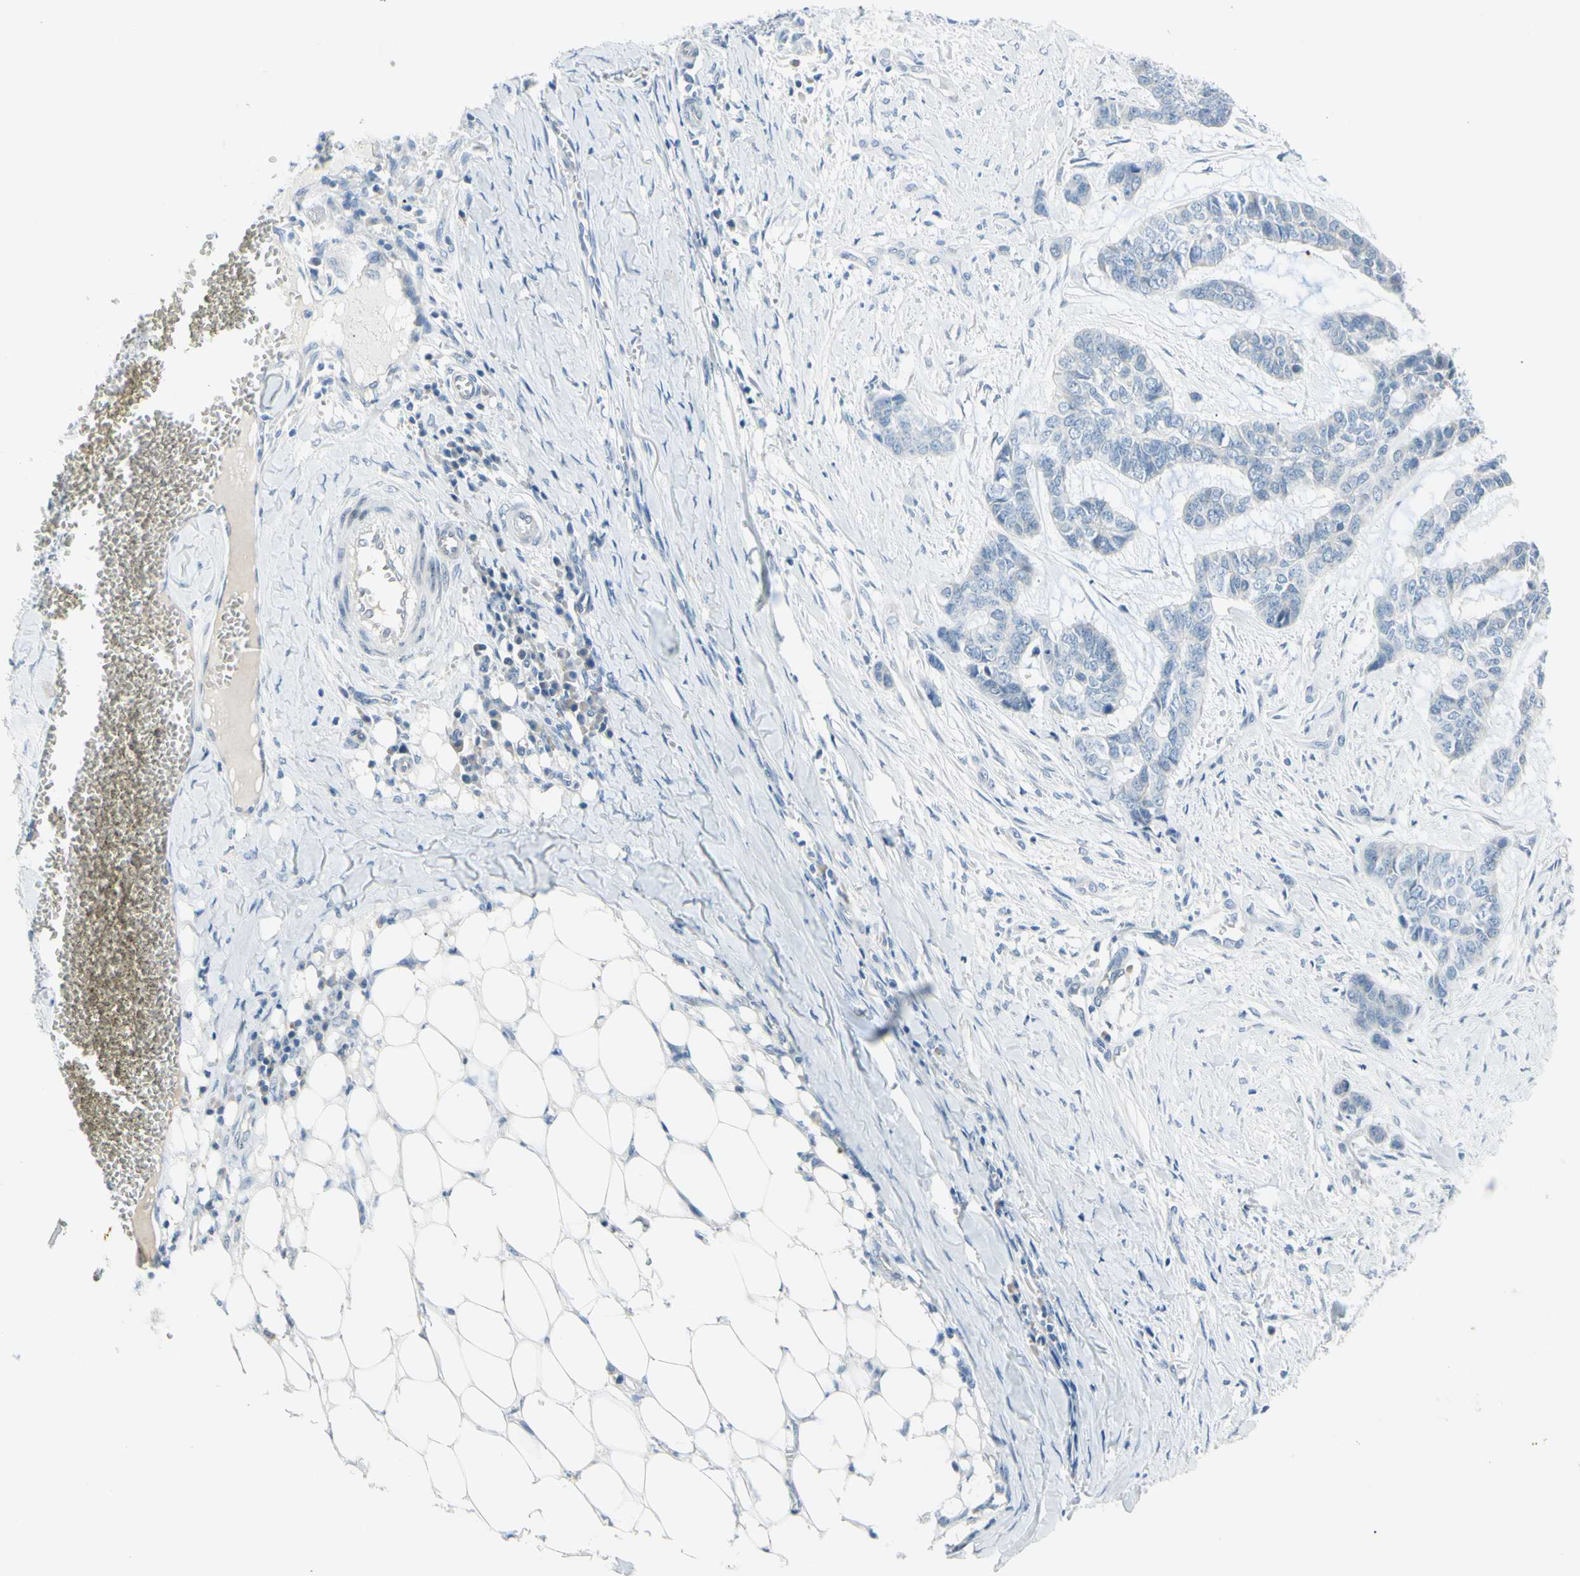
{"staining": {"intensity": "negative", "quantity": "none", "location": "none"}, "tissue": "skin cancer", "cell_type": "Tumor cells", "image_type": "cancer", "snomed": [{"axis": "morphology", "description": "Basal cell carcinoma"}, {"axis": "topography", "description": "Skin"}], "caption": "IHC of human skin cancer shows no expression in tumor cells. Brightfield microscopy of immunohistochemistry (IHC) stained with DAB (brown) and hematoxylin (blue), captured at high magnification.", "gene": "DCT", "patient": {"sex": "female", "age": 64}}